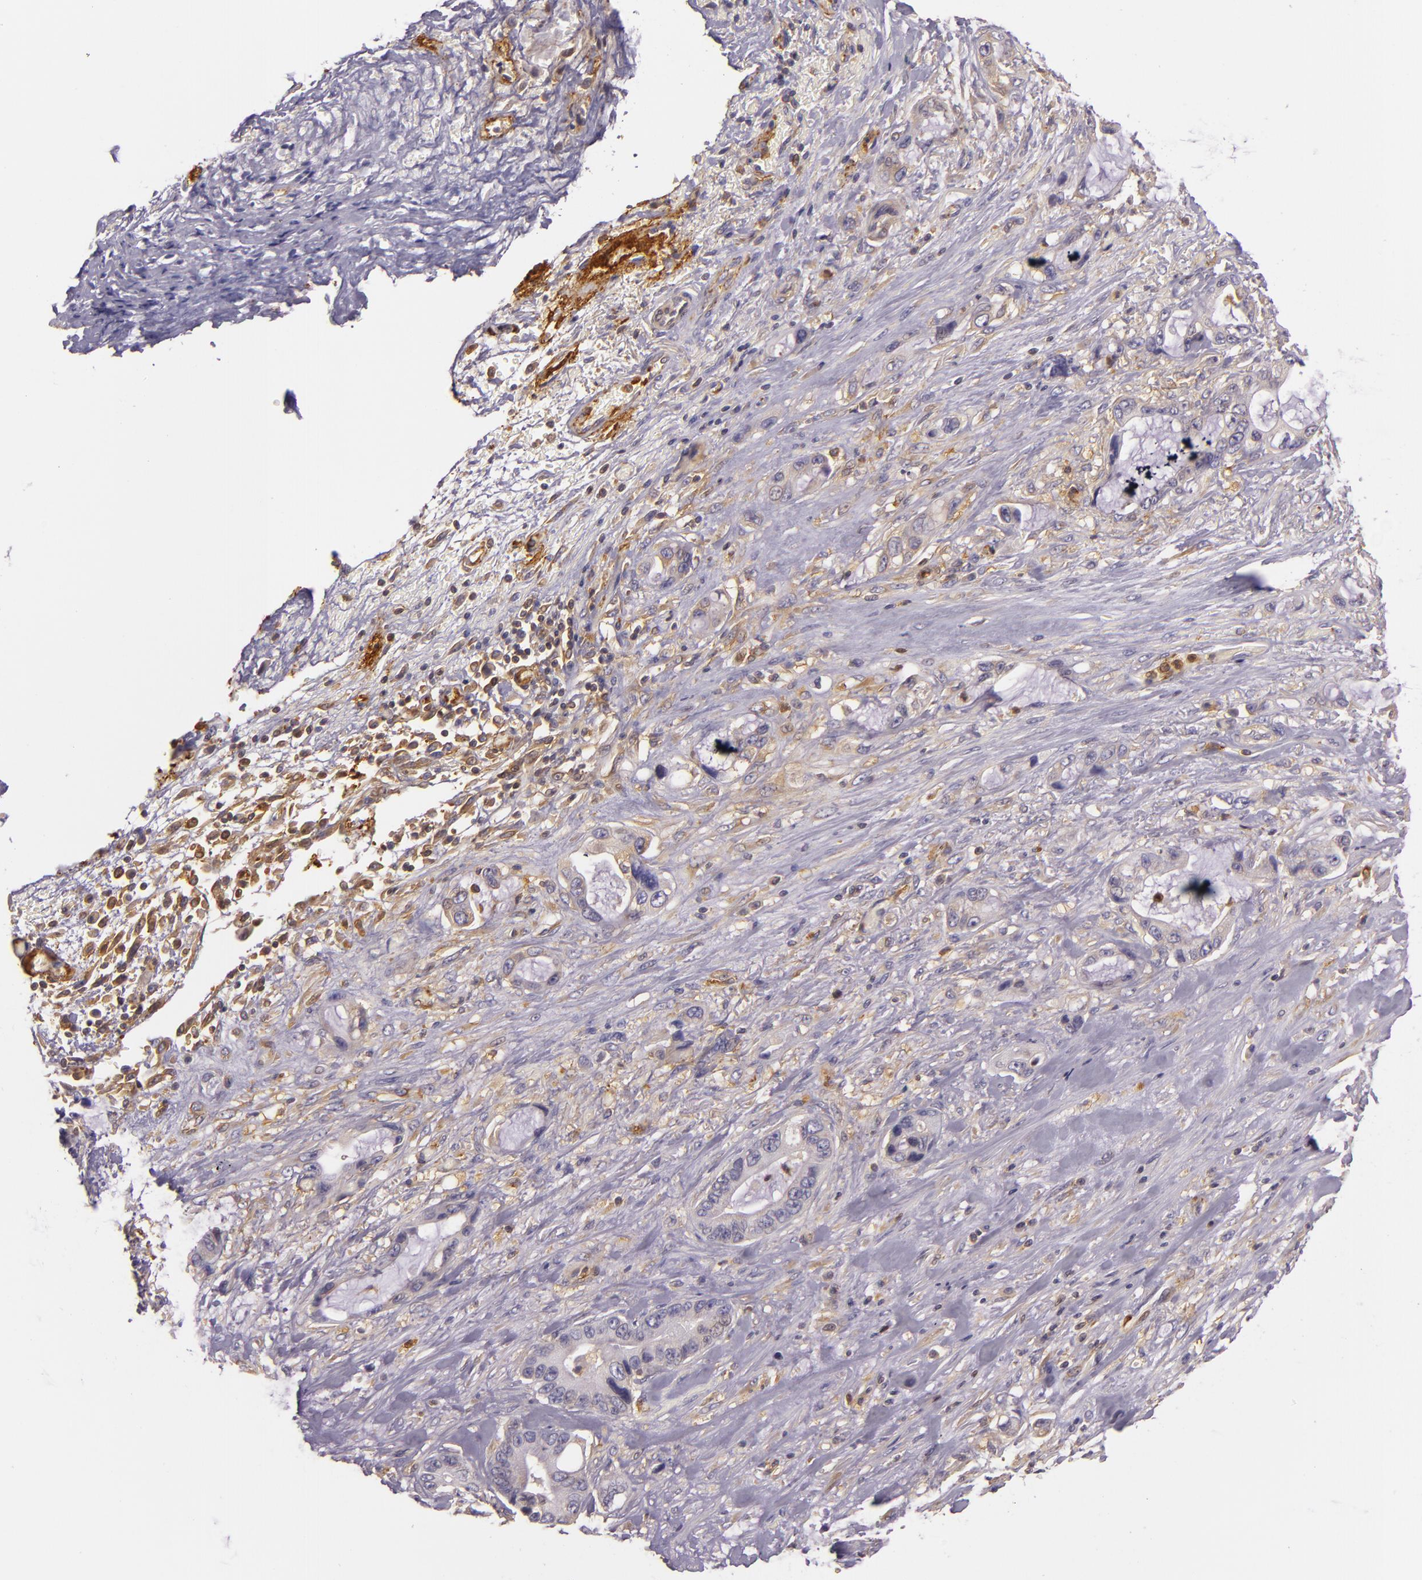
{"staining": {"intensity": "weak", "quantity": "25%-75%", "location": "cytoplasmic/membranous"}, "tissue": "pancreatic cancer", "cell_type": "Tumor cells", "image_type": "cancer", "snomed": [{"axis": "morphology", "description": "Adenocarcinoma, NOS"}, {"axis": "topography", "description": "Pancreas"}, {"axis": "topography", "description": "Stomach, upper"}], "caption": "Pancreatic adenocarcinoma stained with a brown dye displays weak cytoplasmic/membranous positive staining in approximately 25%-75% of tumor cells.", "gene": "TLN1", "patient": {"sex": "male", "age": 77}}